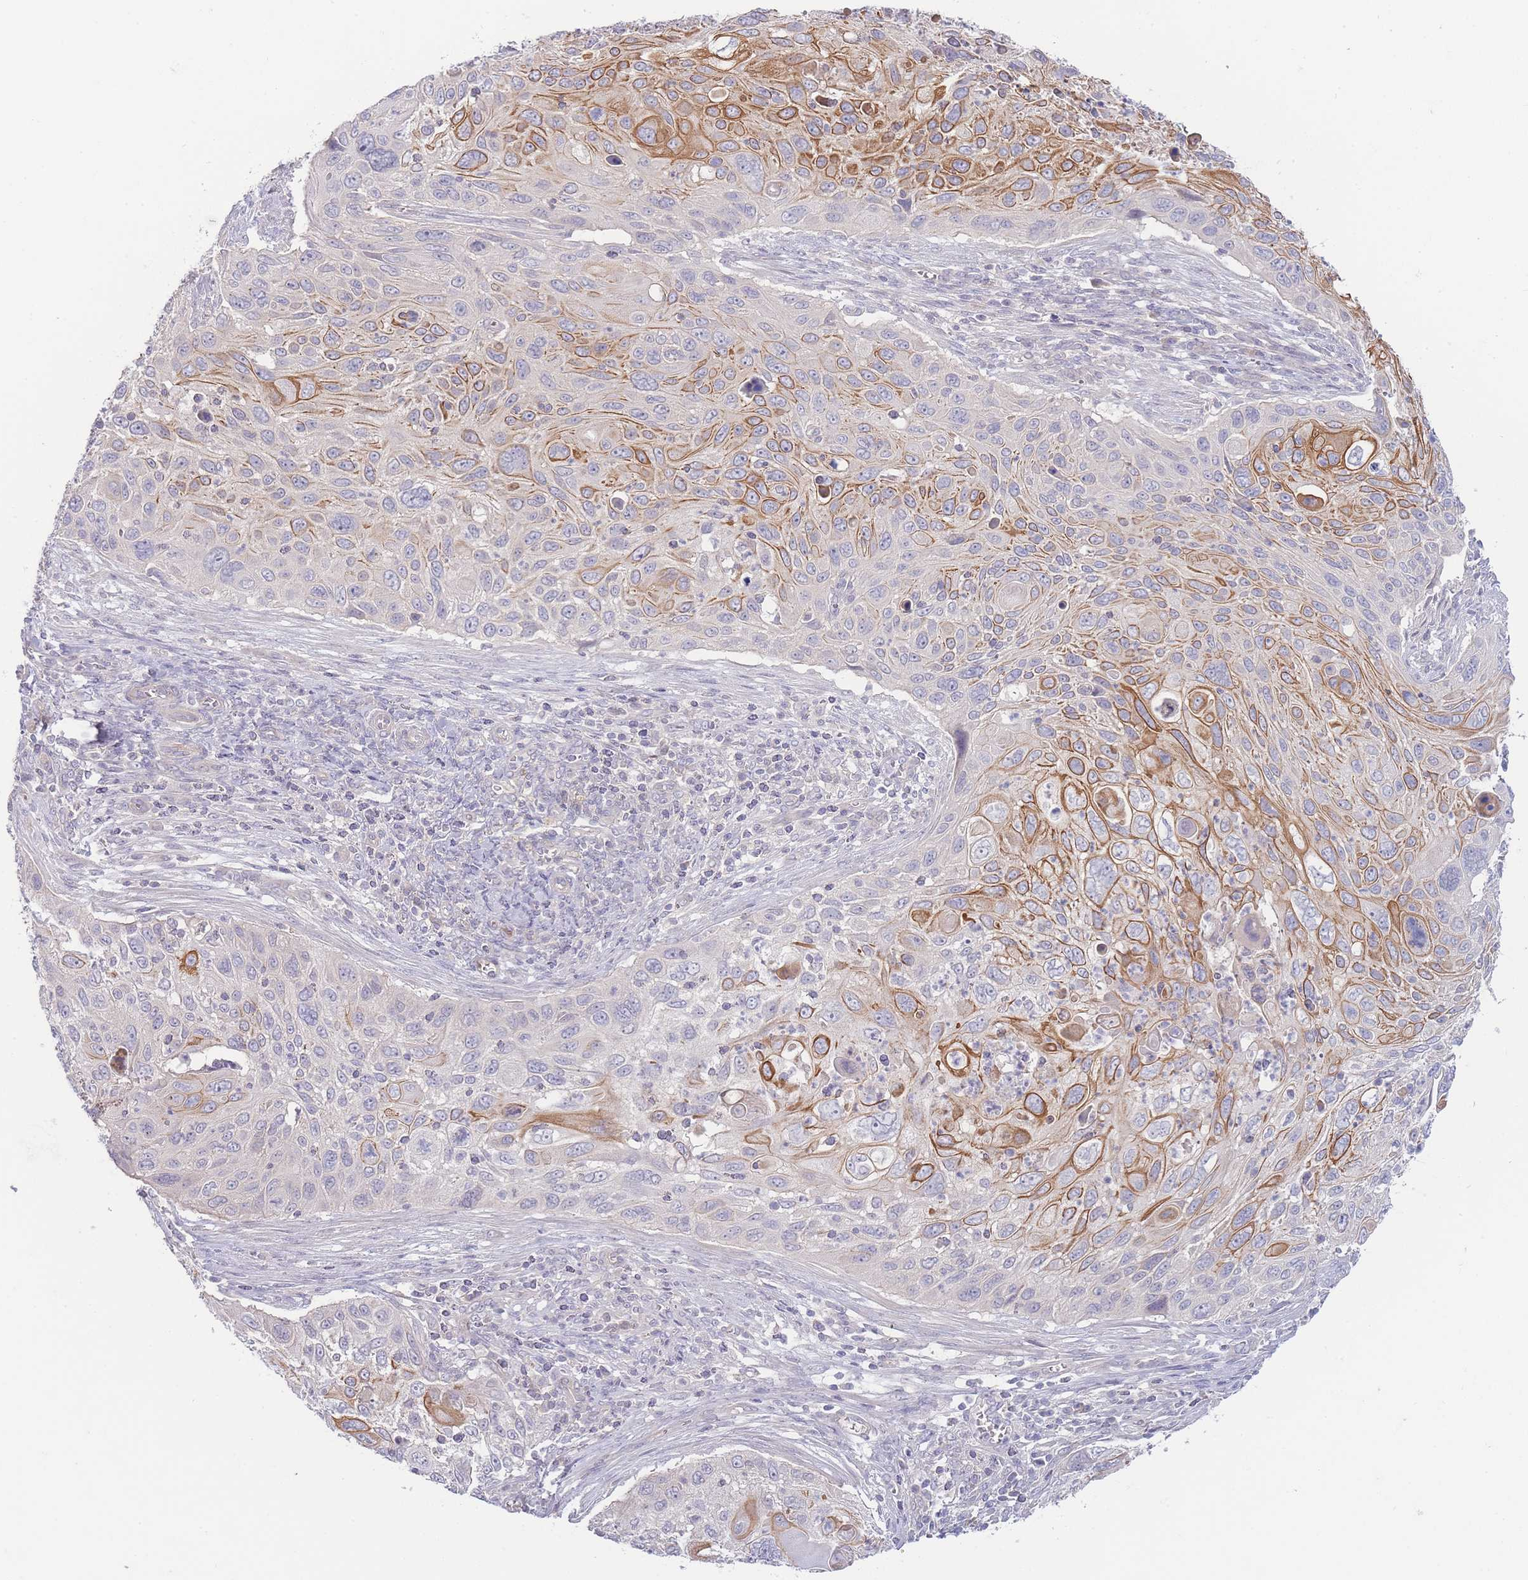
{"staining": {"intensity": "moderate", "quantity": "<25%", "location": "cytoplasmic/membranous"}, "tissue": "cervical cancer", "cell_type": "Tumor cells", "image_type": "cancer", "snomed": [{"axis": "morphology", "description": "Squamous cell carcinoma, NOS"}, {"axis": "topography", "description": "Cervix"}], "caption": "Moderate cytoplasmic/membranous positivity is seen in approximately <25% of tumor cells in cervical squamous cell carcinoma.", "gene": "SPHKAP", "patient": {"sex": "female", "age": 70}}